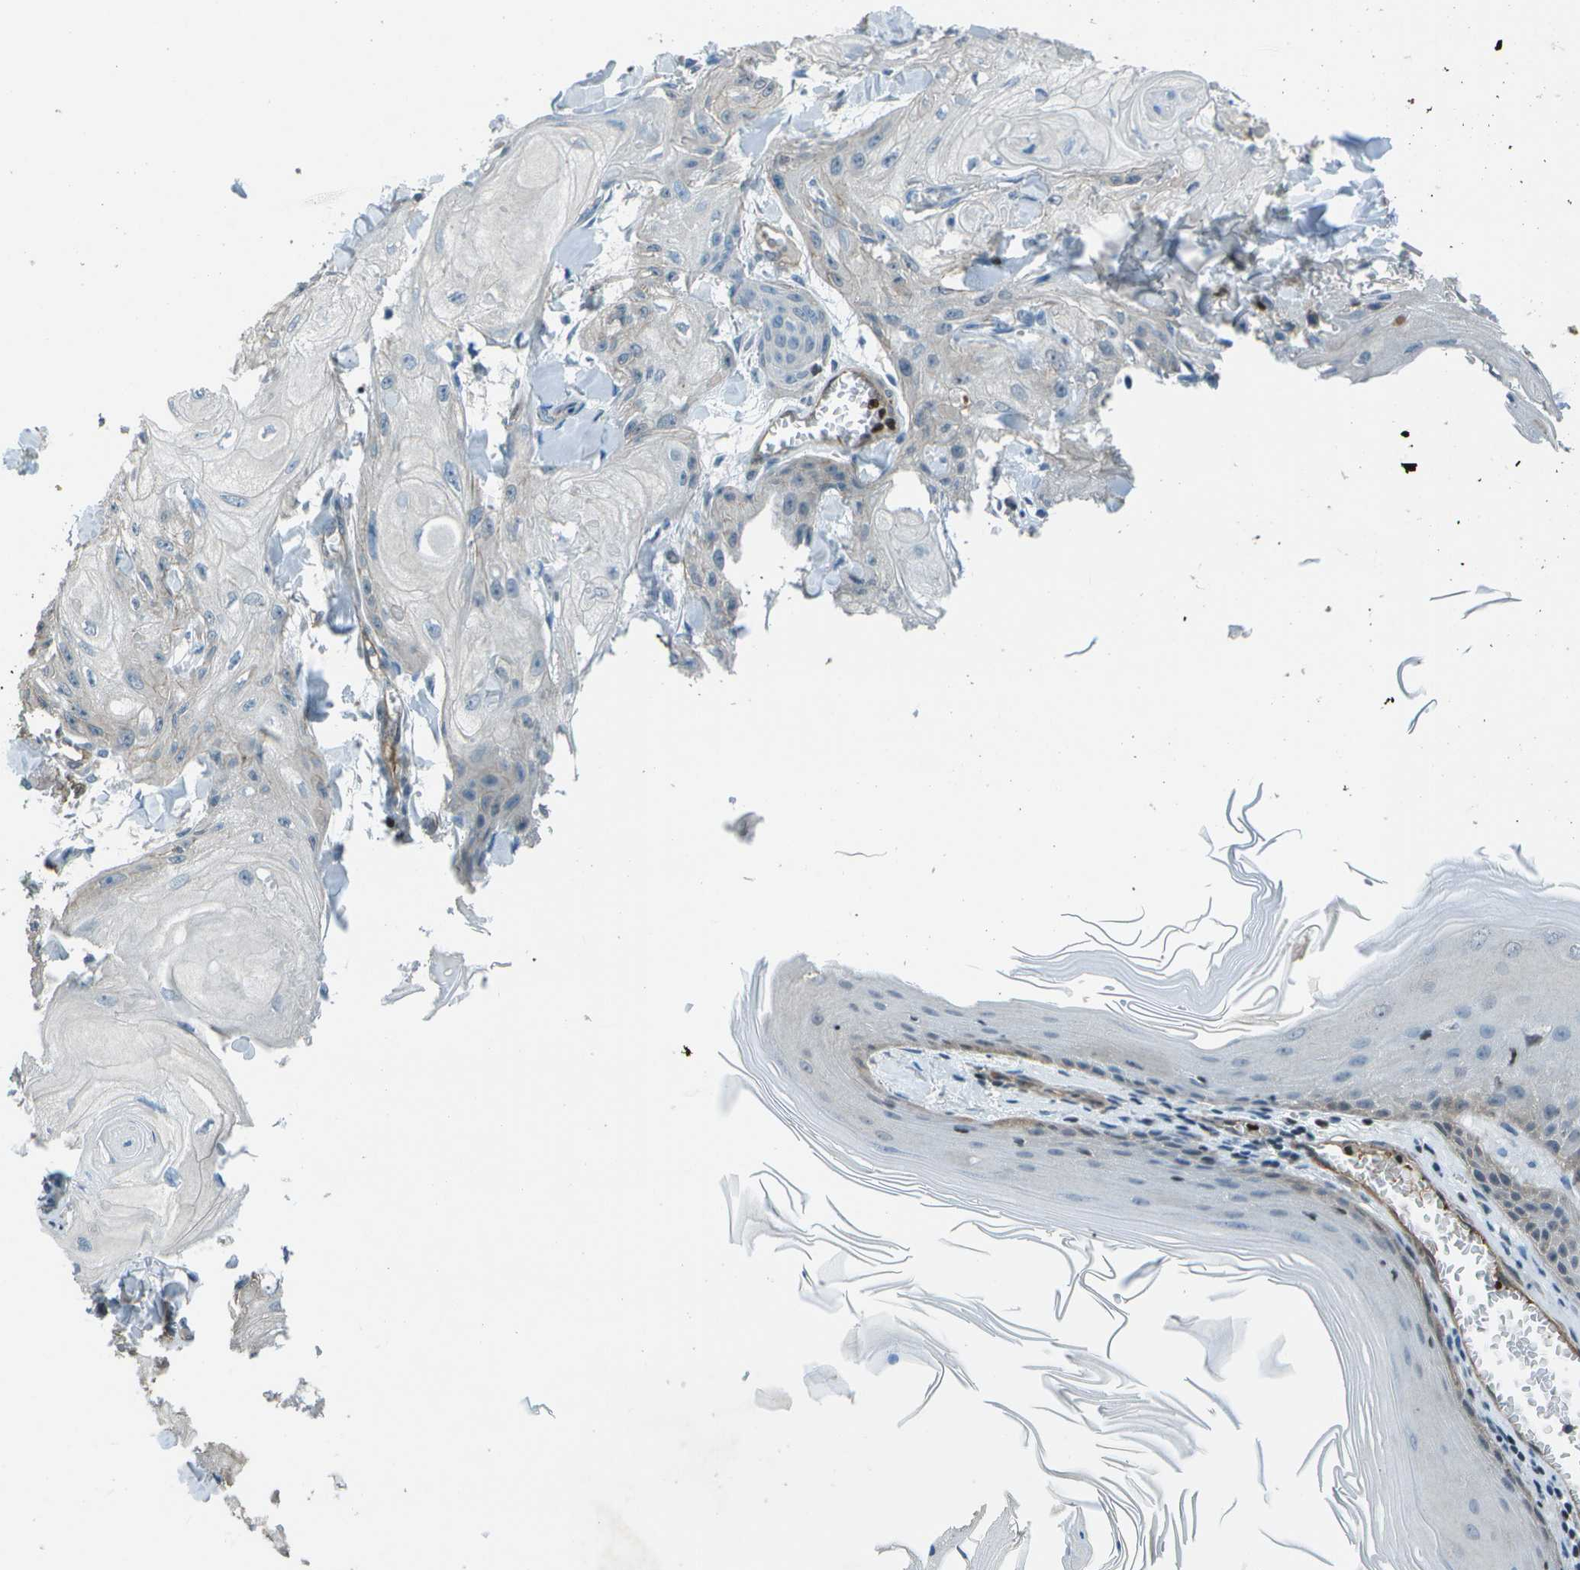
{"staining": {"intensity": "negative", "quantity": "none", "location": "none"}, "tissue": "skin cancer", "cell_type": "Tumor cells", "image_type": "cancer", "snomed": [{"axis": "morphology", "description": "Squamous cell carcinoma, NOS"}, {"axis": "topography", "description": "Skin"}], "caption": "IHC image of neoplastic tissue: skin cancer (squamous cell carcinoma) stained with DAB displays no significant protein staining in tumor cells.", "gene": "PDLIM1", "patient": {"sex": "male", "age": 74}}